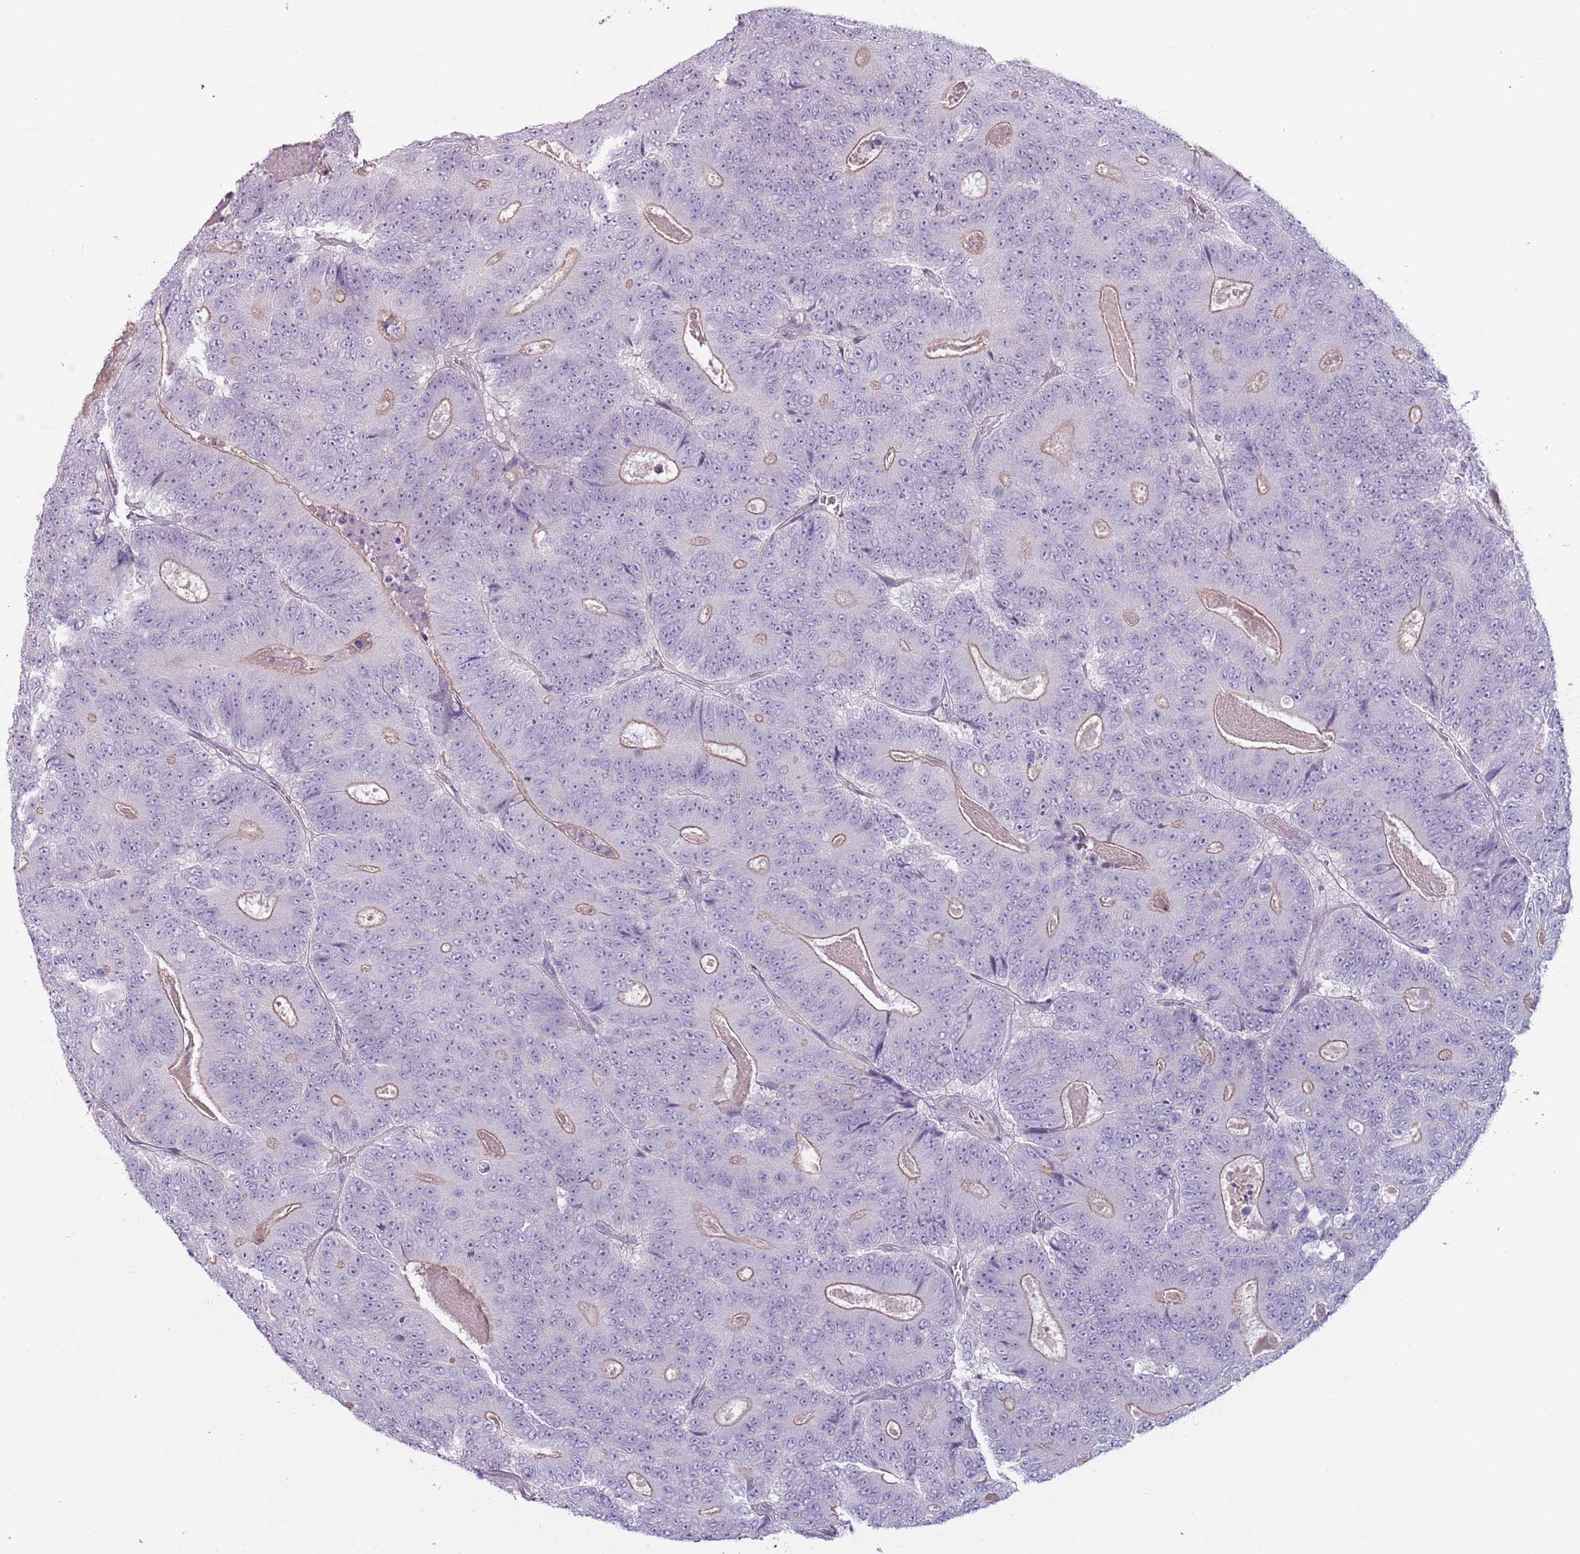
{"staining": {"intensity": "negative", "quantity": "none", "location": "none"}, "tissue": "colorectal cancer", "cell_type": "Tumor cells", "image_type": "cancer", "snomed": [{"axis": "morphology", "description": "Adenocarcinoma, NOS"}, {"axis": "topography", "description": "Colon"}], "caption": "IHC of human colorectal cancer (adenocarcinoma) demonstrates no positivity in tumor cells.", "gene": "RFX2", "patient": {"sex": "male", "age": 83}}